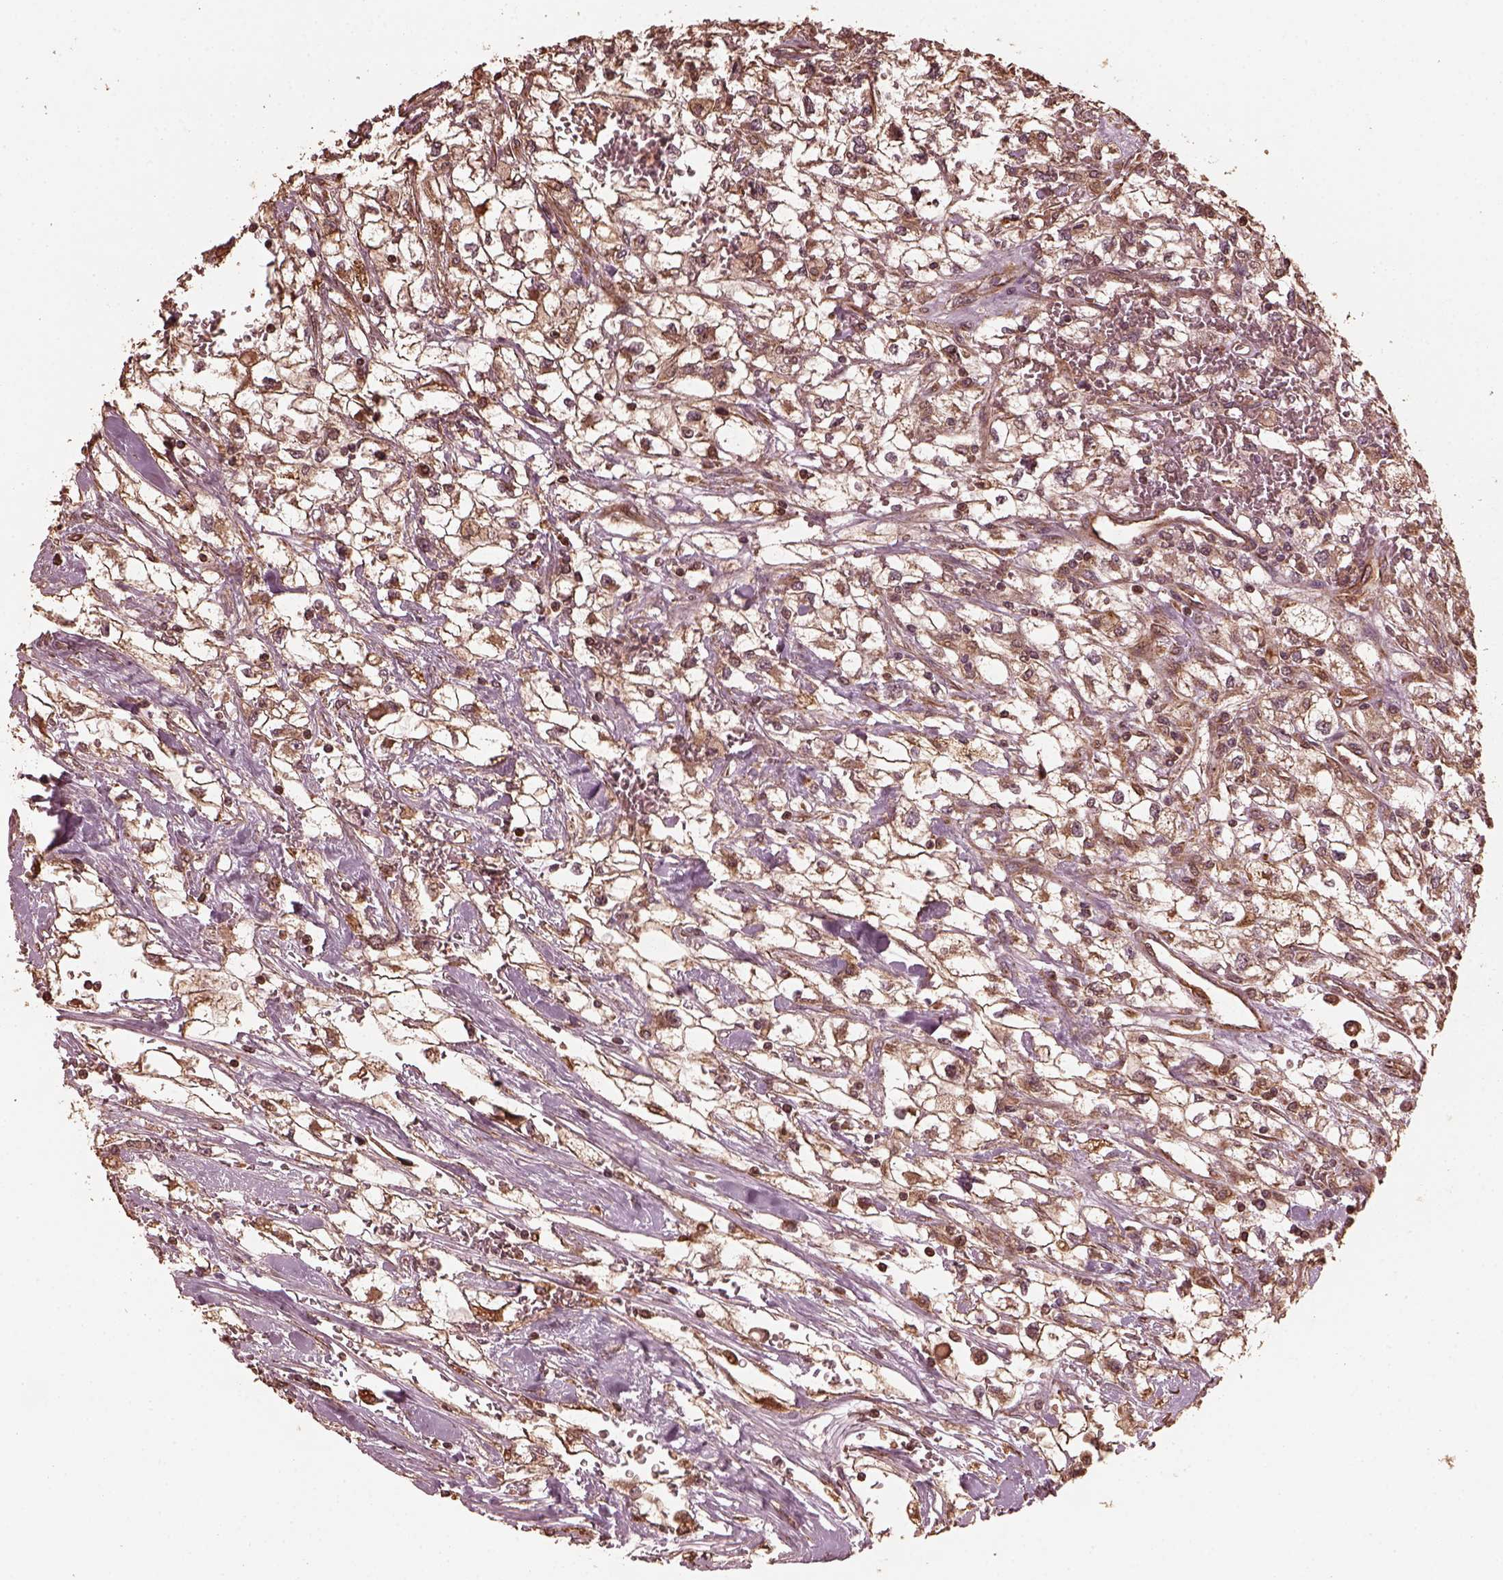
{"staining": {"intensity": "moderate", "quantity": ">75%", "location": "cytoplasmic/membranous,nuclear"}, "tissue": "renal cancer", "cell_type": "Tumor cells", "image_type": "cancer", "snomed": [{"axis": "morphology", "description": "Adenocarcinoma, NOS"}, {"axis": "topography", "description": "Kidney"}], "caption": "Immunohistochemical staining of human renal cancer displays medium levels of moderate cytoplasmic/membranous and nuclear protein staining in approximately >75% of tumor cells. Nuclei are stained in blue.", "gene": "GTPBP1", "patient": {"sex": "male", "age": 59}}